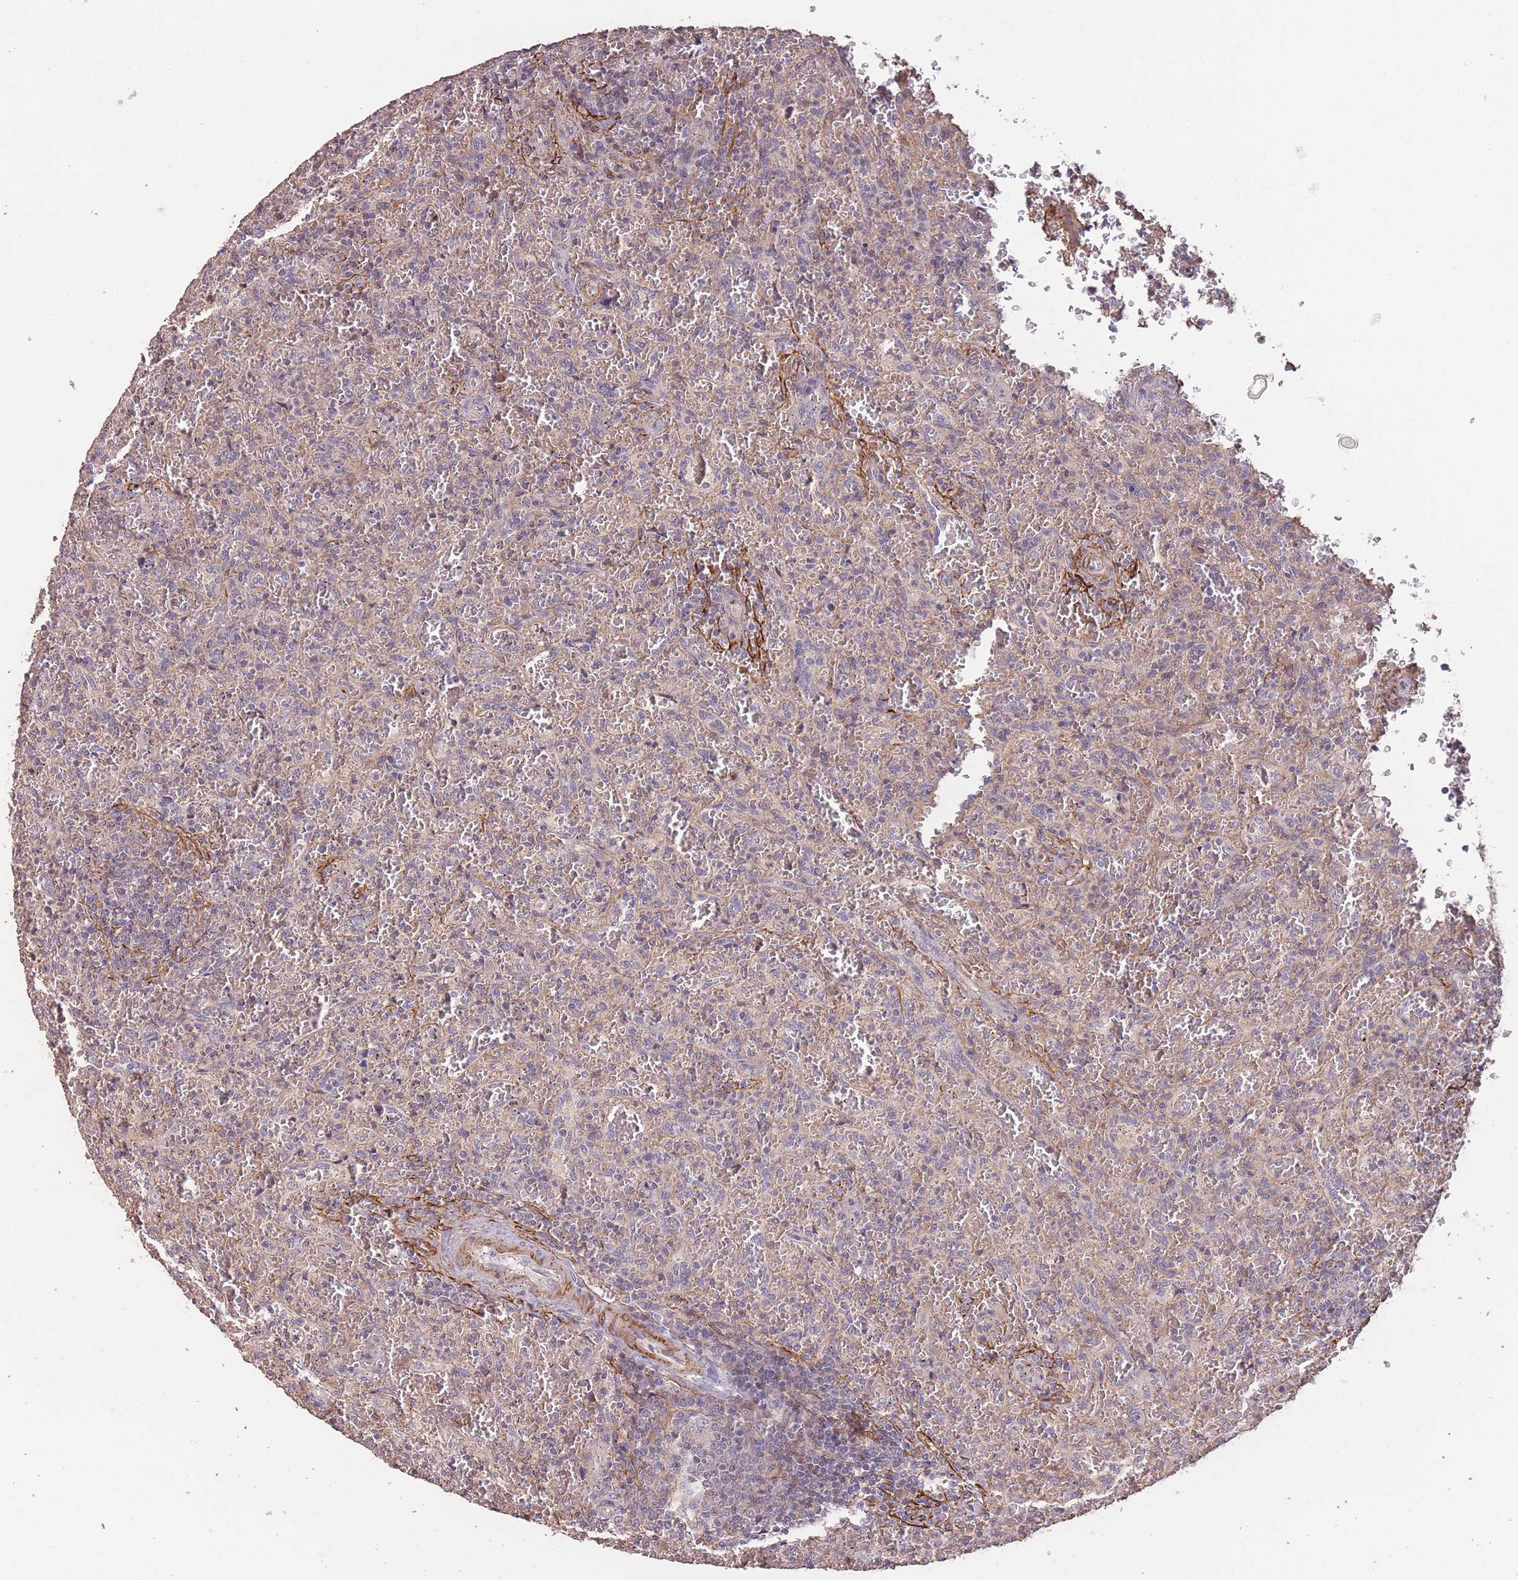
{"staining": {"intensity": "negative", "quantity": "none", "location": "none"}, "tissue": "lymphoma", "cell_type": "Tumor cells", "image_type": "cancer", "snomed": [{"axis": "morphology", "description": "Malignant lymphoma, non-Hodgkin's type, Low grade"}, {"axis": "topography", "description": "Spleen"}], "caption": "This is a micrograph of immunohistochemistry (IHC) staining of lymphoma, which shows no positivity in tumor cells.", "gene": "NLRC4", "patient": {"sex": "female", "age": 64}}